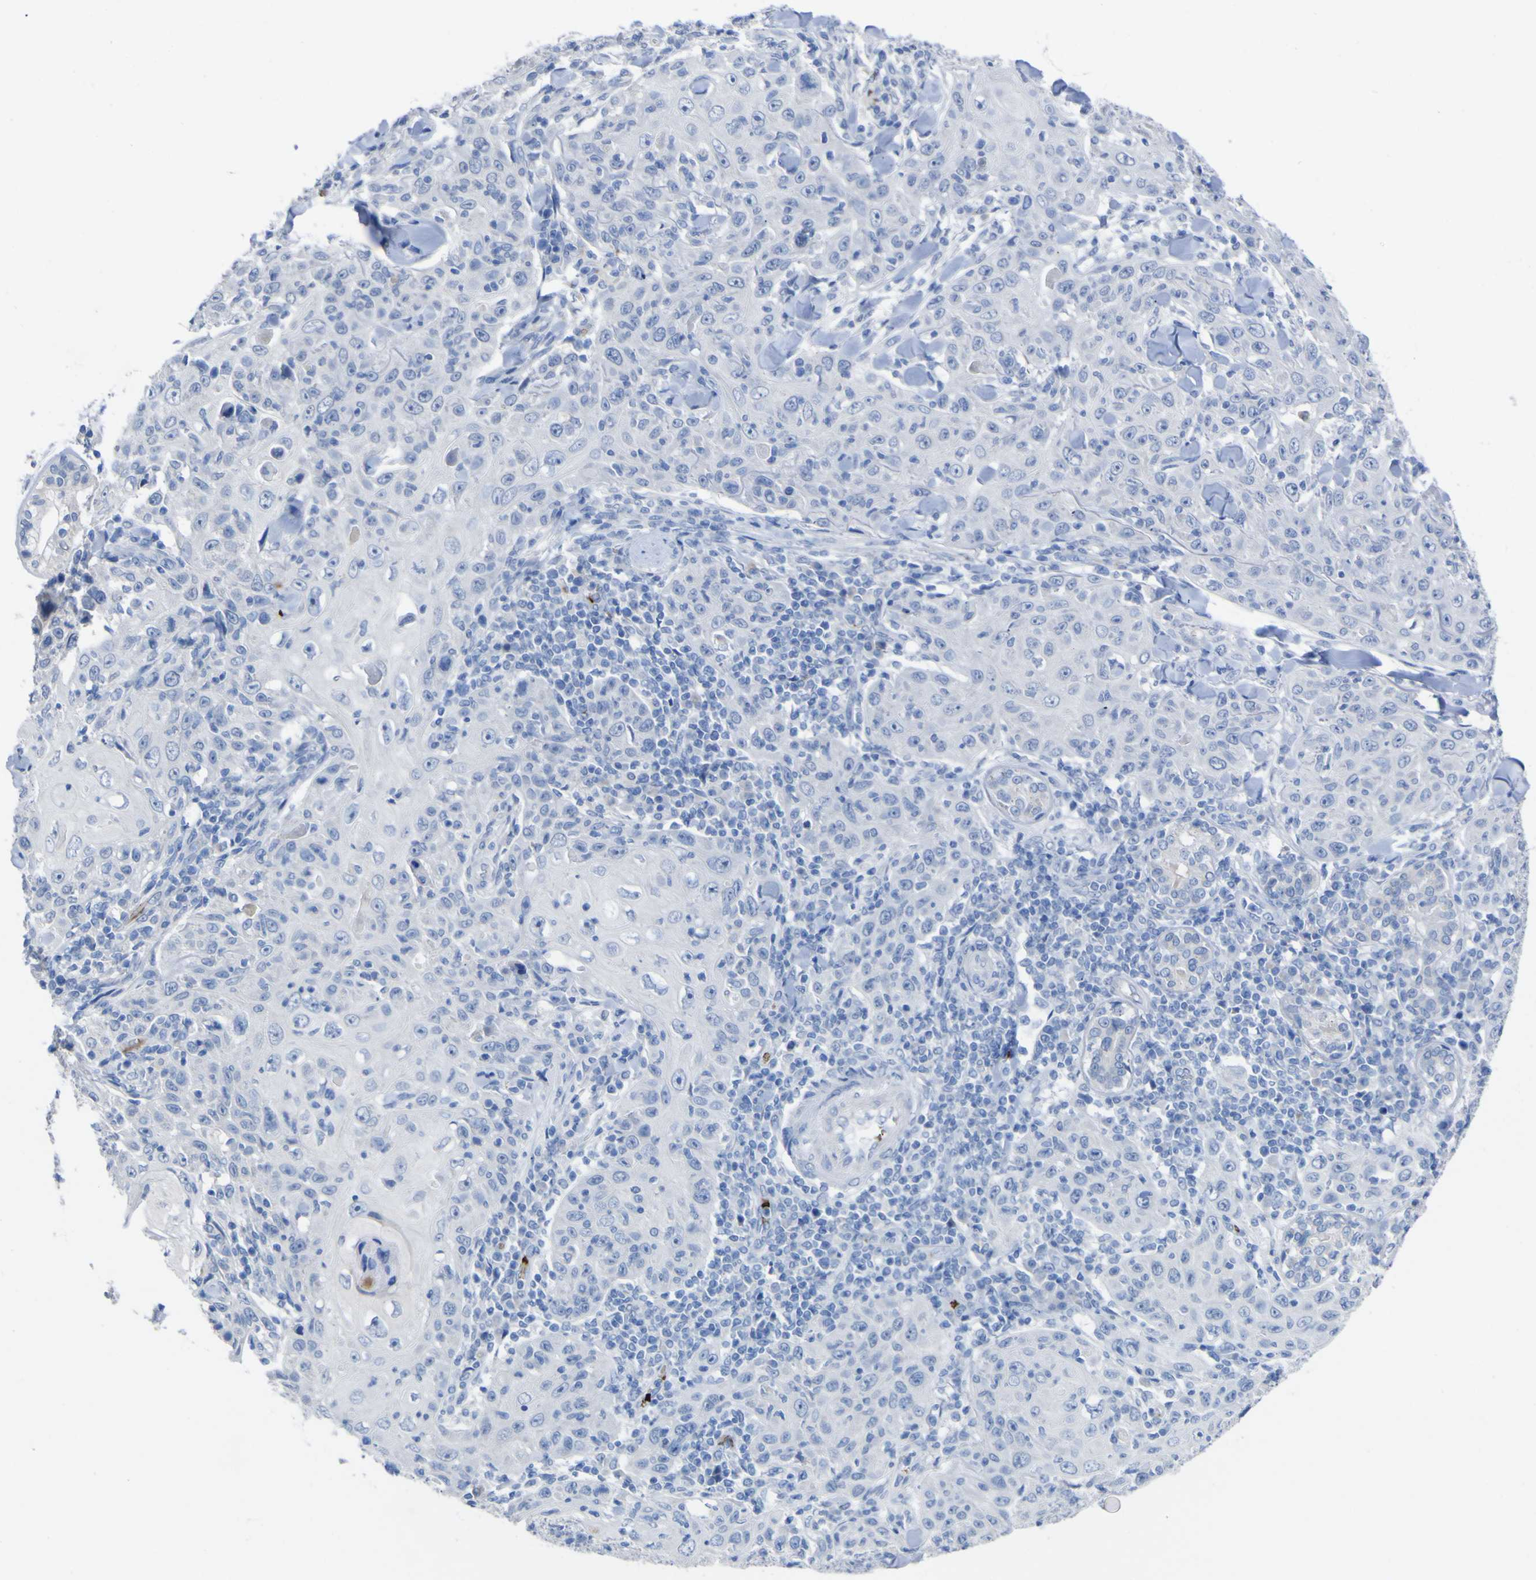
{"staining": {"intensity": "negative", "quantity": "none", "location": "none"}, "tissue": "skin cancer", "cell_type": "Tumor cells", "image_type": "cancer", "snomed": [{"axis": "morphology", "description": "Squamous cell carcinoma, NOS"}, {"axis": "topography", "description": "Skin"}], "caption": "There is no significant positivity in tumor cells of skin cancer. (Immunohistochemistry (ihc), brightfield microscopy, high magnification).", "gene": "GCM1", "patient": {"sex": "female", "age": 88}}